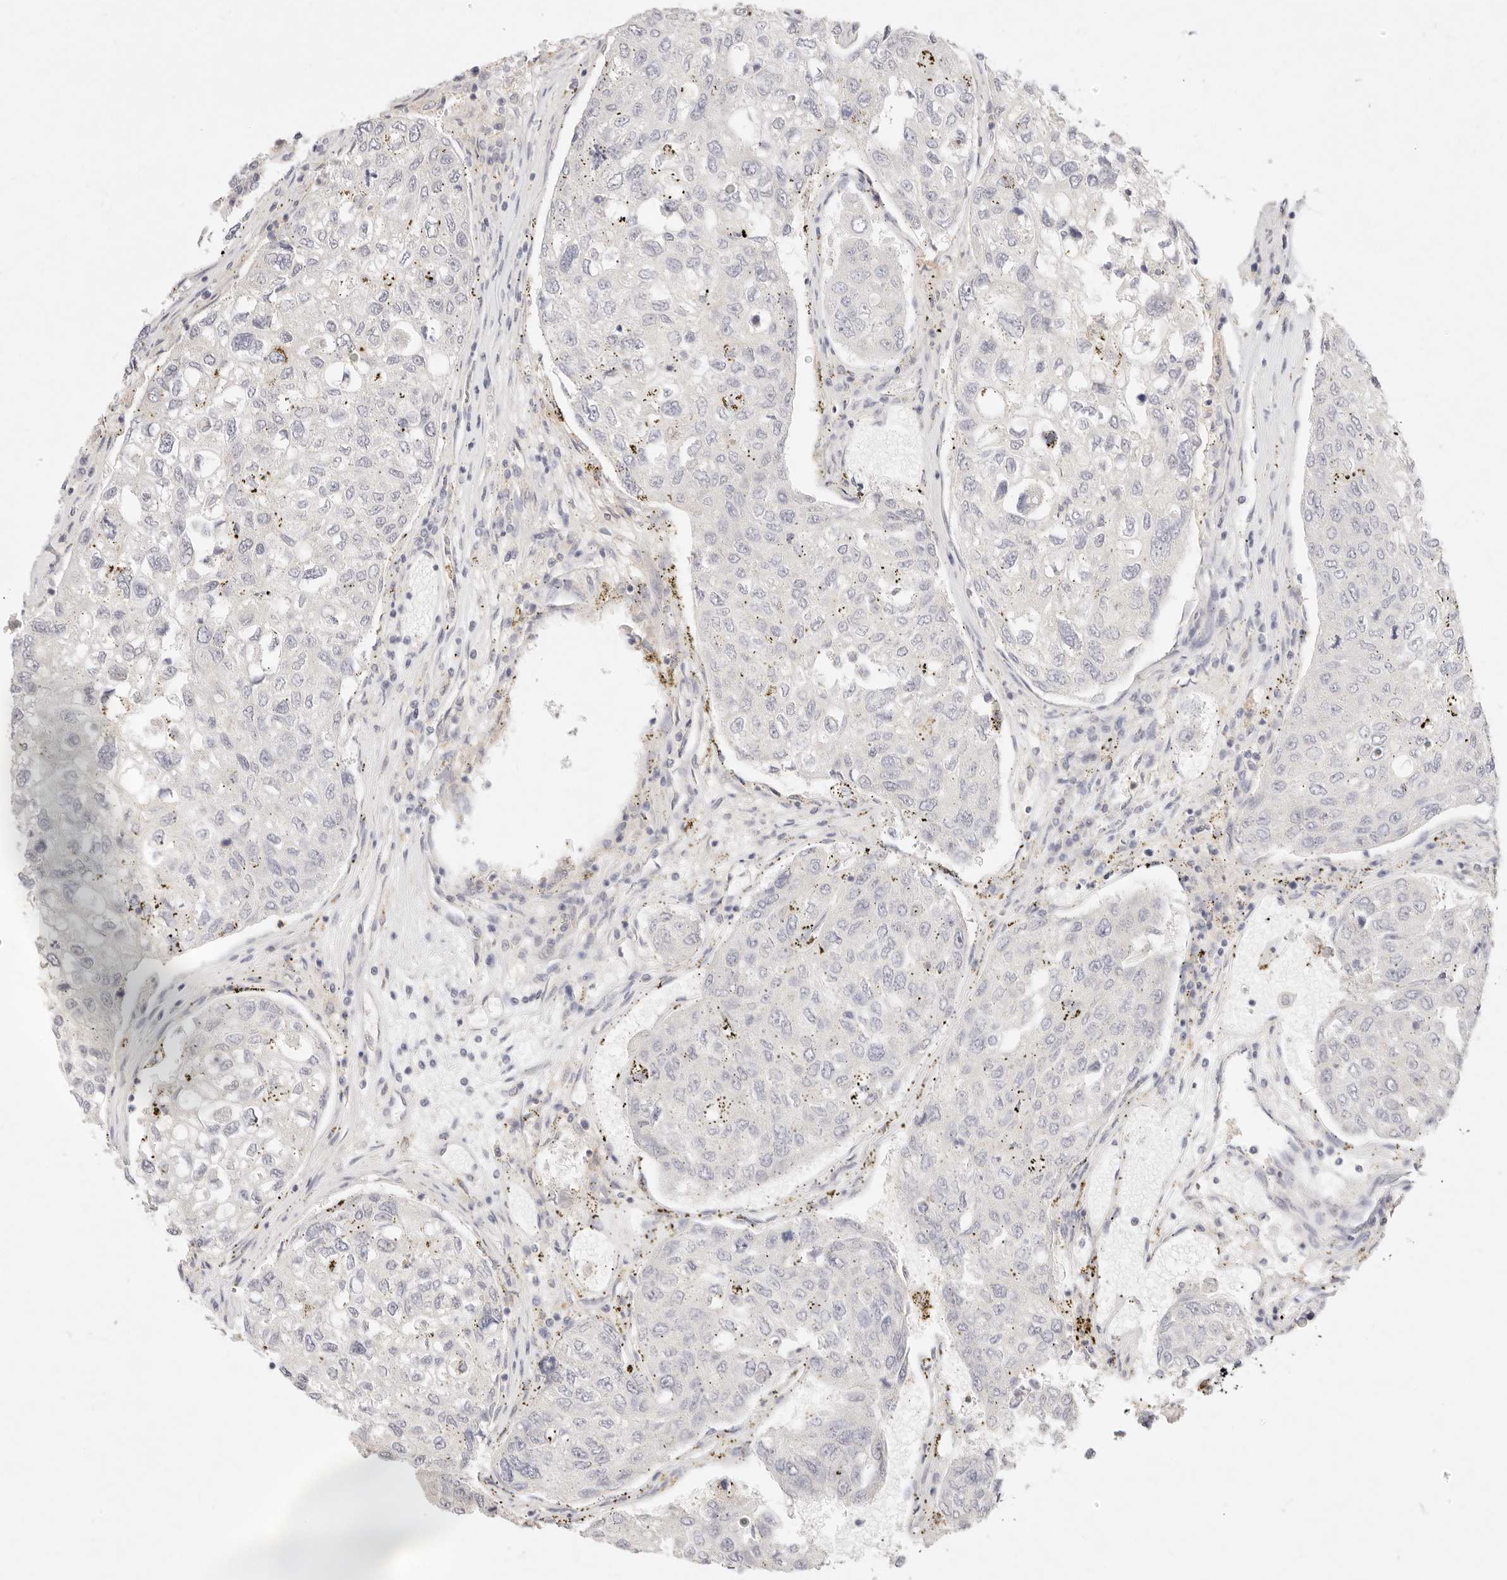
{"staining": {"intensity": "negative", "quantity": "none", "location": "none"}, "tissue": "urothelial cancer", "cell_type": "Tumor cells", "image_type": "cancer", "snomed": [{"axis": "morphology", "description": "Urothelial carcinoma, High grade"}, {"axis": "topography", "description": "Lymph node"}, {"axis": "topography", "description": "Urinary bladder"}], "caption": "This is a micrograph of immunohistochemistry staining of high-grade urothelial carcinoma, which shows no staining in tumor cells.", "gene": "GPR84", "patient": {"sex": "male", "age": 51}}